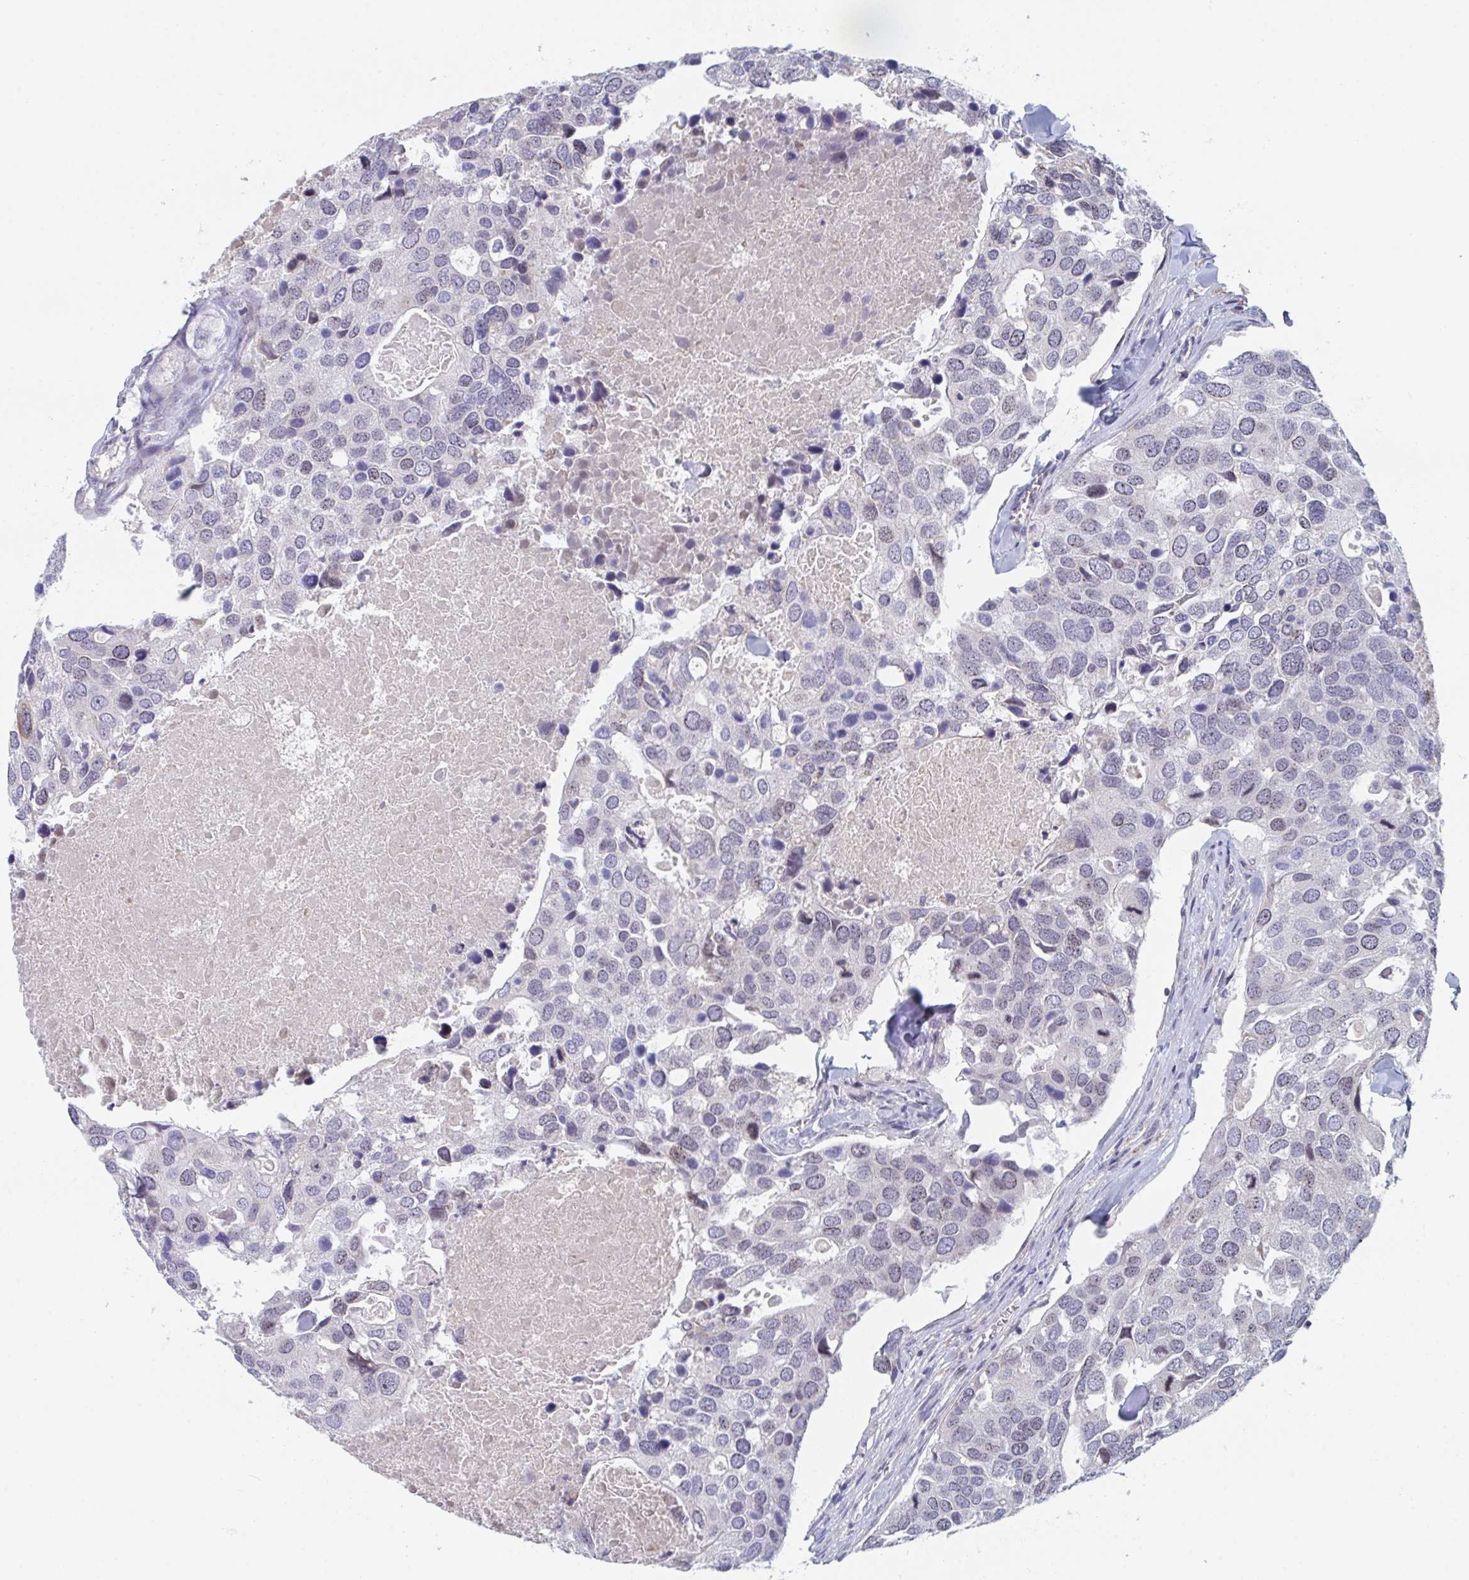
{"staining": {"intensity": "weak", "quantity": "<25%", "location": "nuclear"}, "tissue": "breast cancer", "cell_type": "Tumor cells", "image_type": "cancer", "snomed": [{"axis": "morphology", "description": "Duct carcinoma"}, {"axis": "topography", "description": "Breast"}], "caption": "Human breast cancer stained for a protein using immunohistochemistry (IHC) reveals no expression in tumor cells.", "gene": "CENPT", "patient": {"sex": "female", "age": 83}}